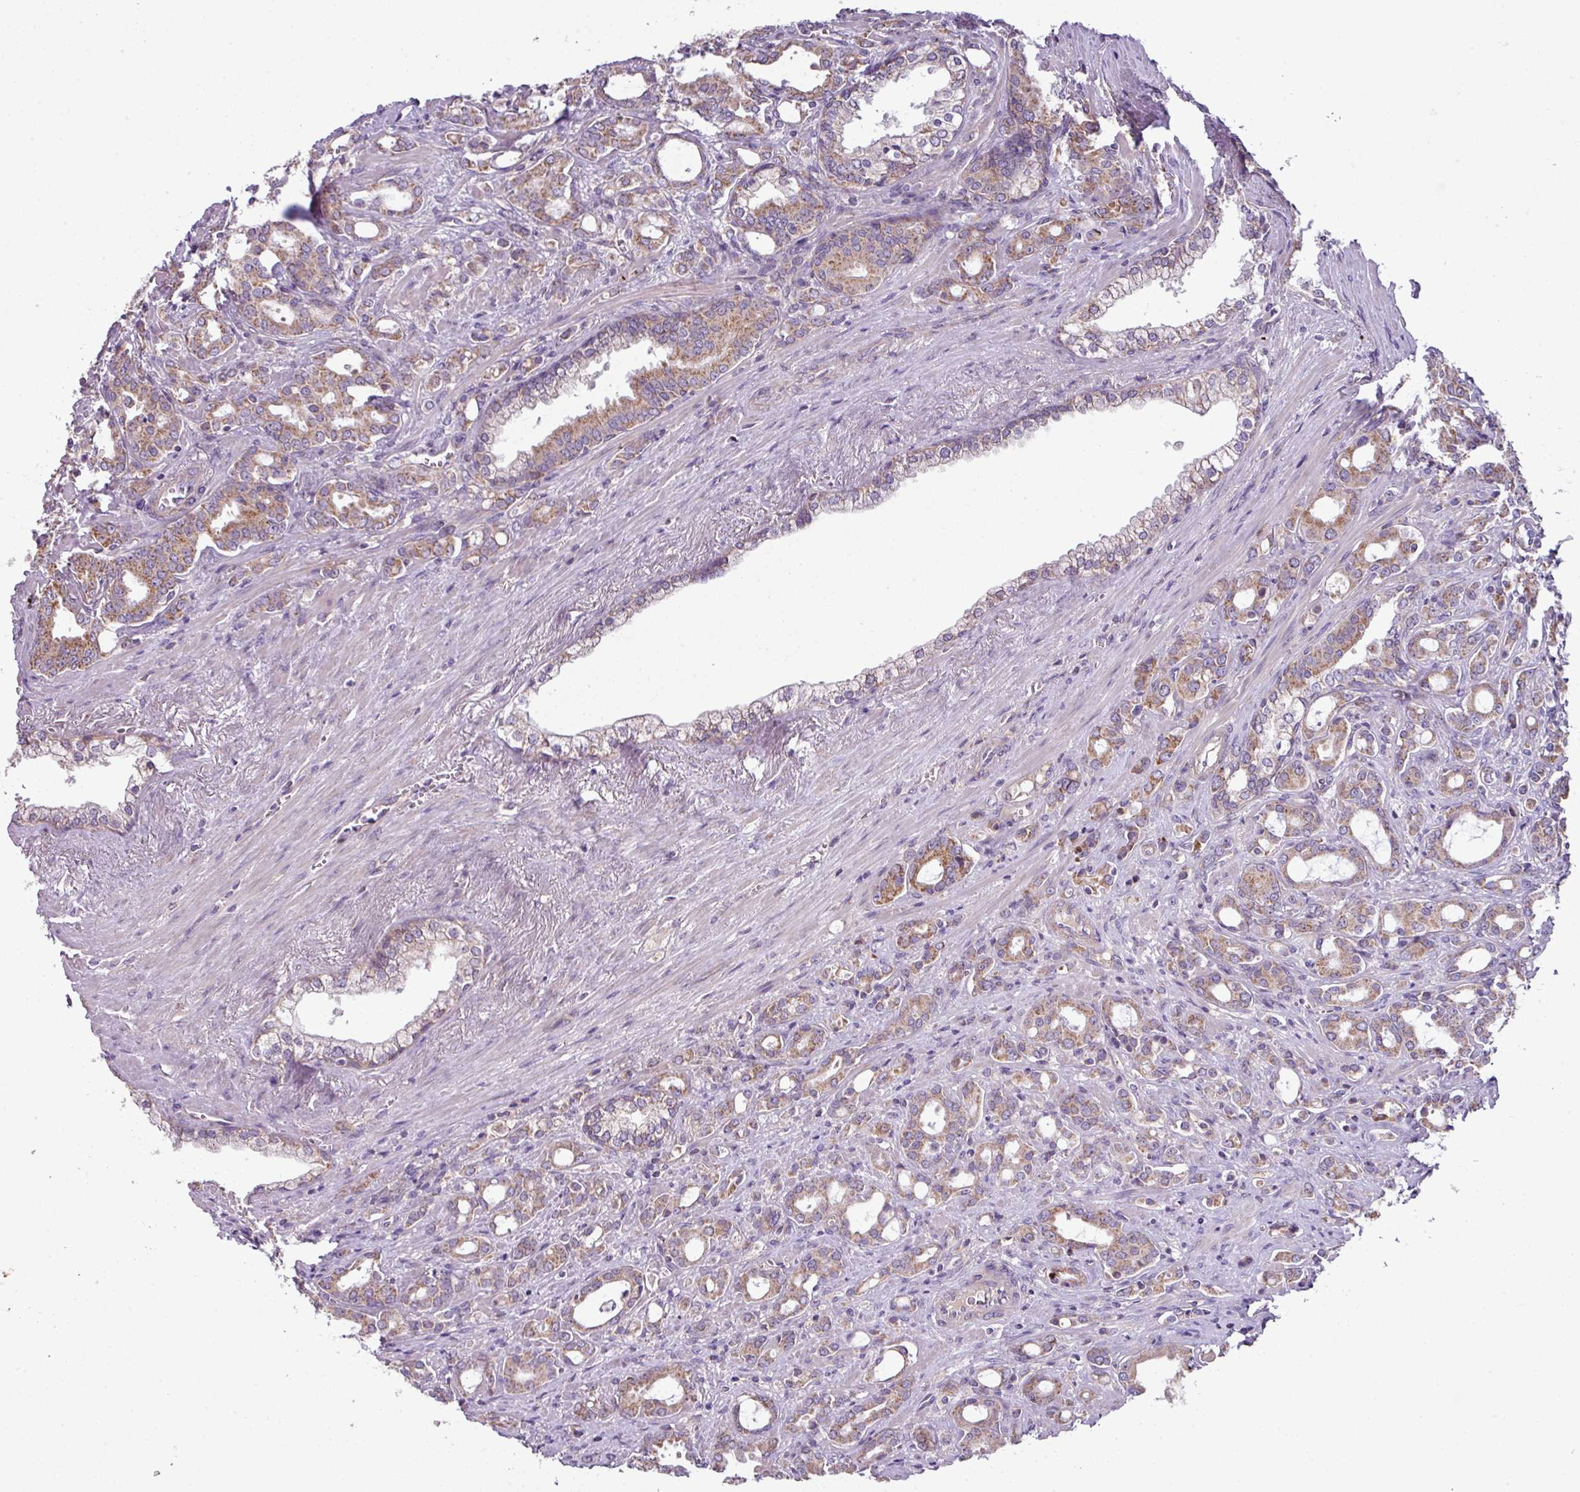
{"staining": {"intensity": "moderate", "quantity": ">75%", "location": "cytoplasmic/membranous"}, "tissue": "prostate cancer", "cell_type": "Tumor cells", "image_type": "cancer", "snomed": [{"axis": "morphology", "description": "Adenocarcinoma, High grade"}, {"axis": "topography", "description": "Prostate"}], "caption": "Immunohistochemical staining of prostate cancer shows medium levels of moderate cytoplasmic/membranous protein positivity in about >75% of tumor cells.", "gene": "LRRC9", "patient": {"sex": "male", "age": 72}}